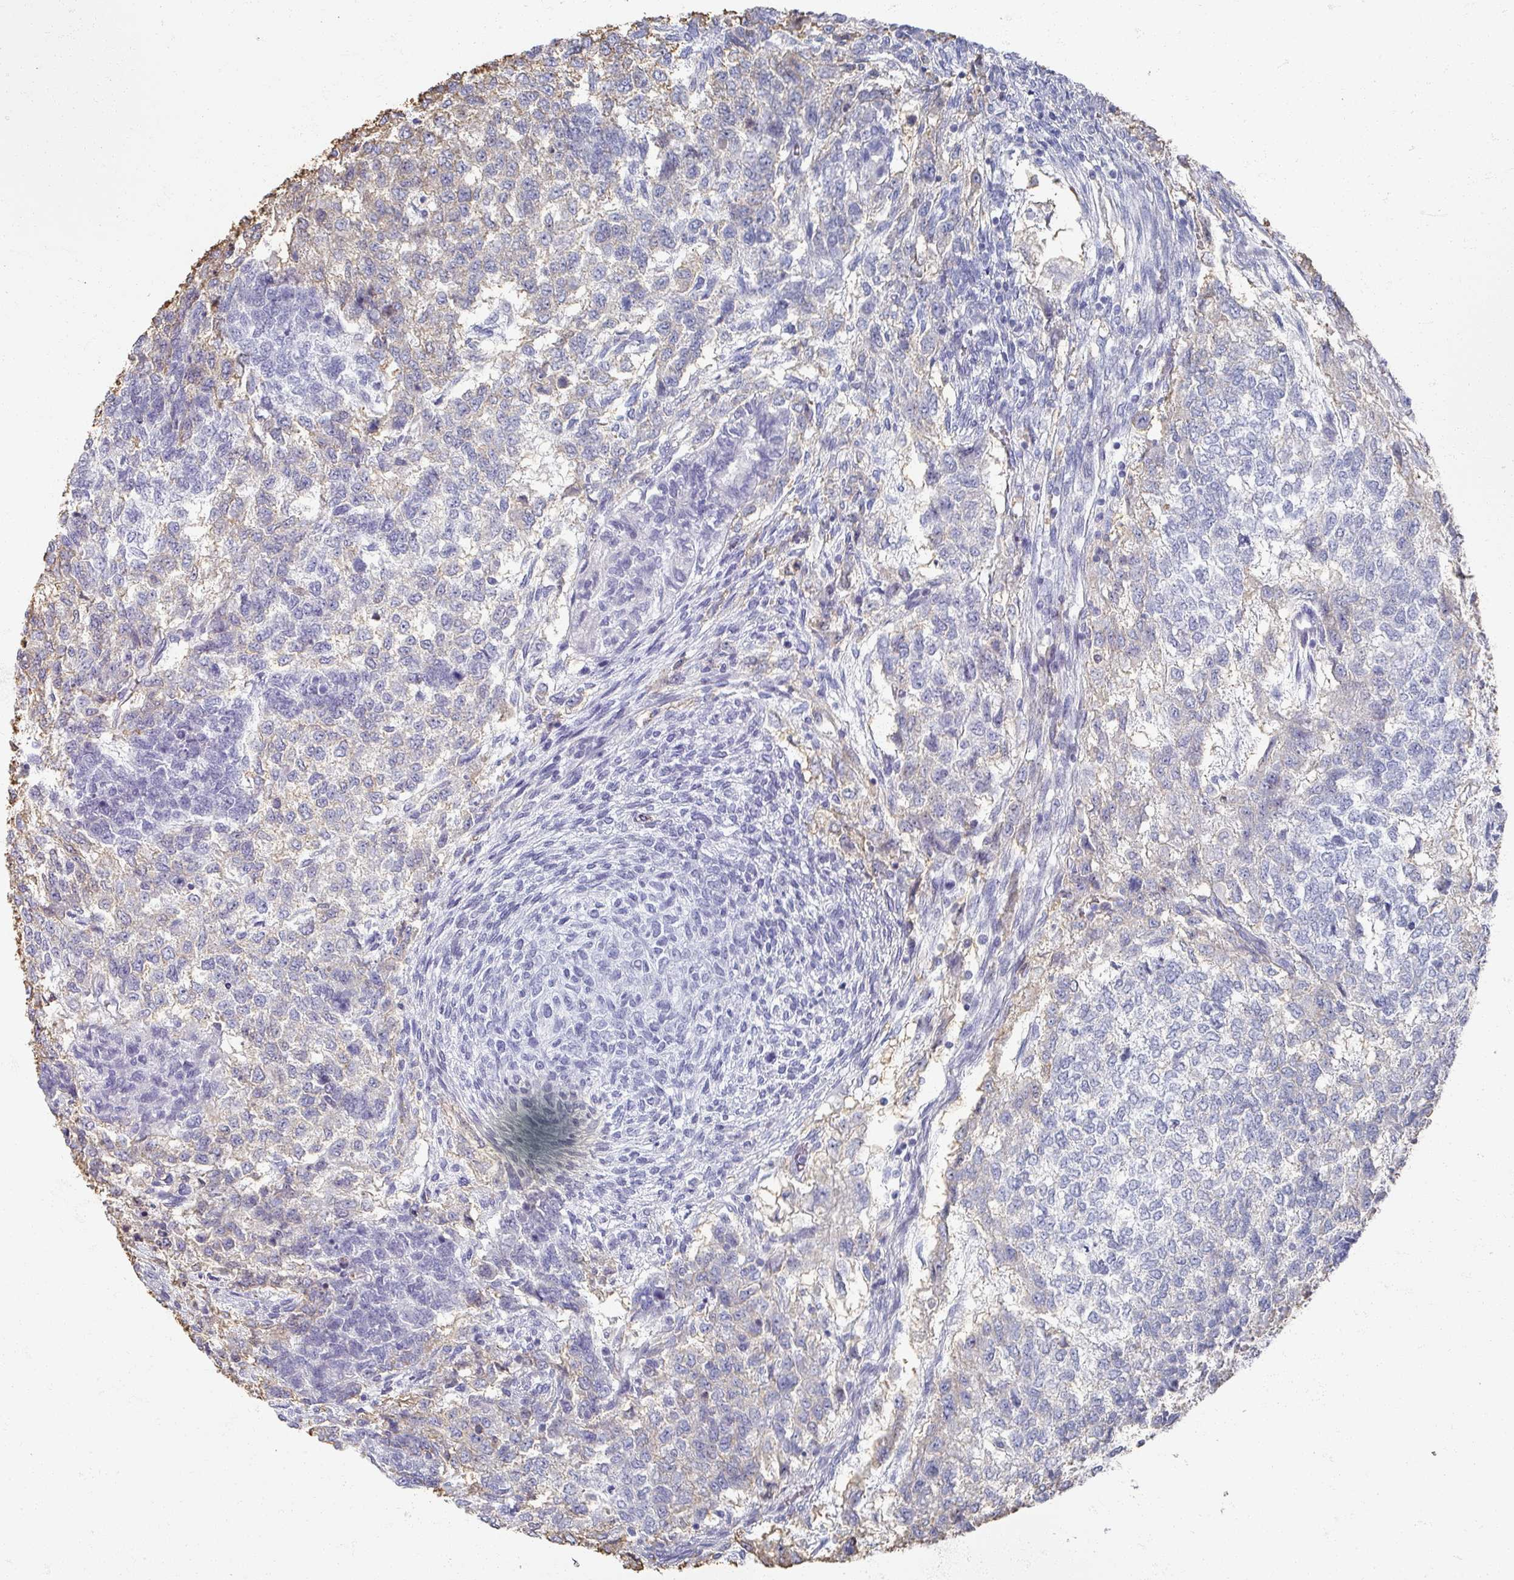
{"staining": {"intensity": "weak", "quantity": "<25%", "location": "cytoplasmic/membranous"}, "tissue": "testis cancer", "cell_type": "Tumor cells", "image_type": "cancer", "snomed": [{"axis": "morphology", "description": "Carcinoma, Embryonal, NOS"}, {"axis": "topography", "description": "Testis"}], "caption": "Immunohistochemistry (IHC) image of neoplastic tissue: human testis cancer stained with DAB (3,3'-diaminobenzidine) shows no significant protein staining in tumor cells.", "gene": "OMG", "patient": {"sex": "male", "age": 23}}